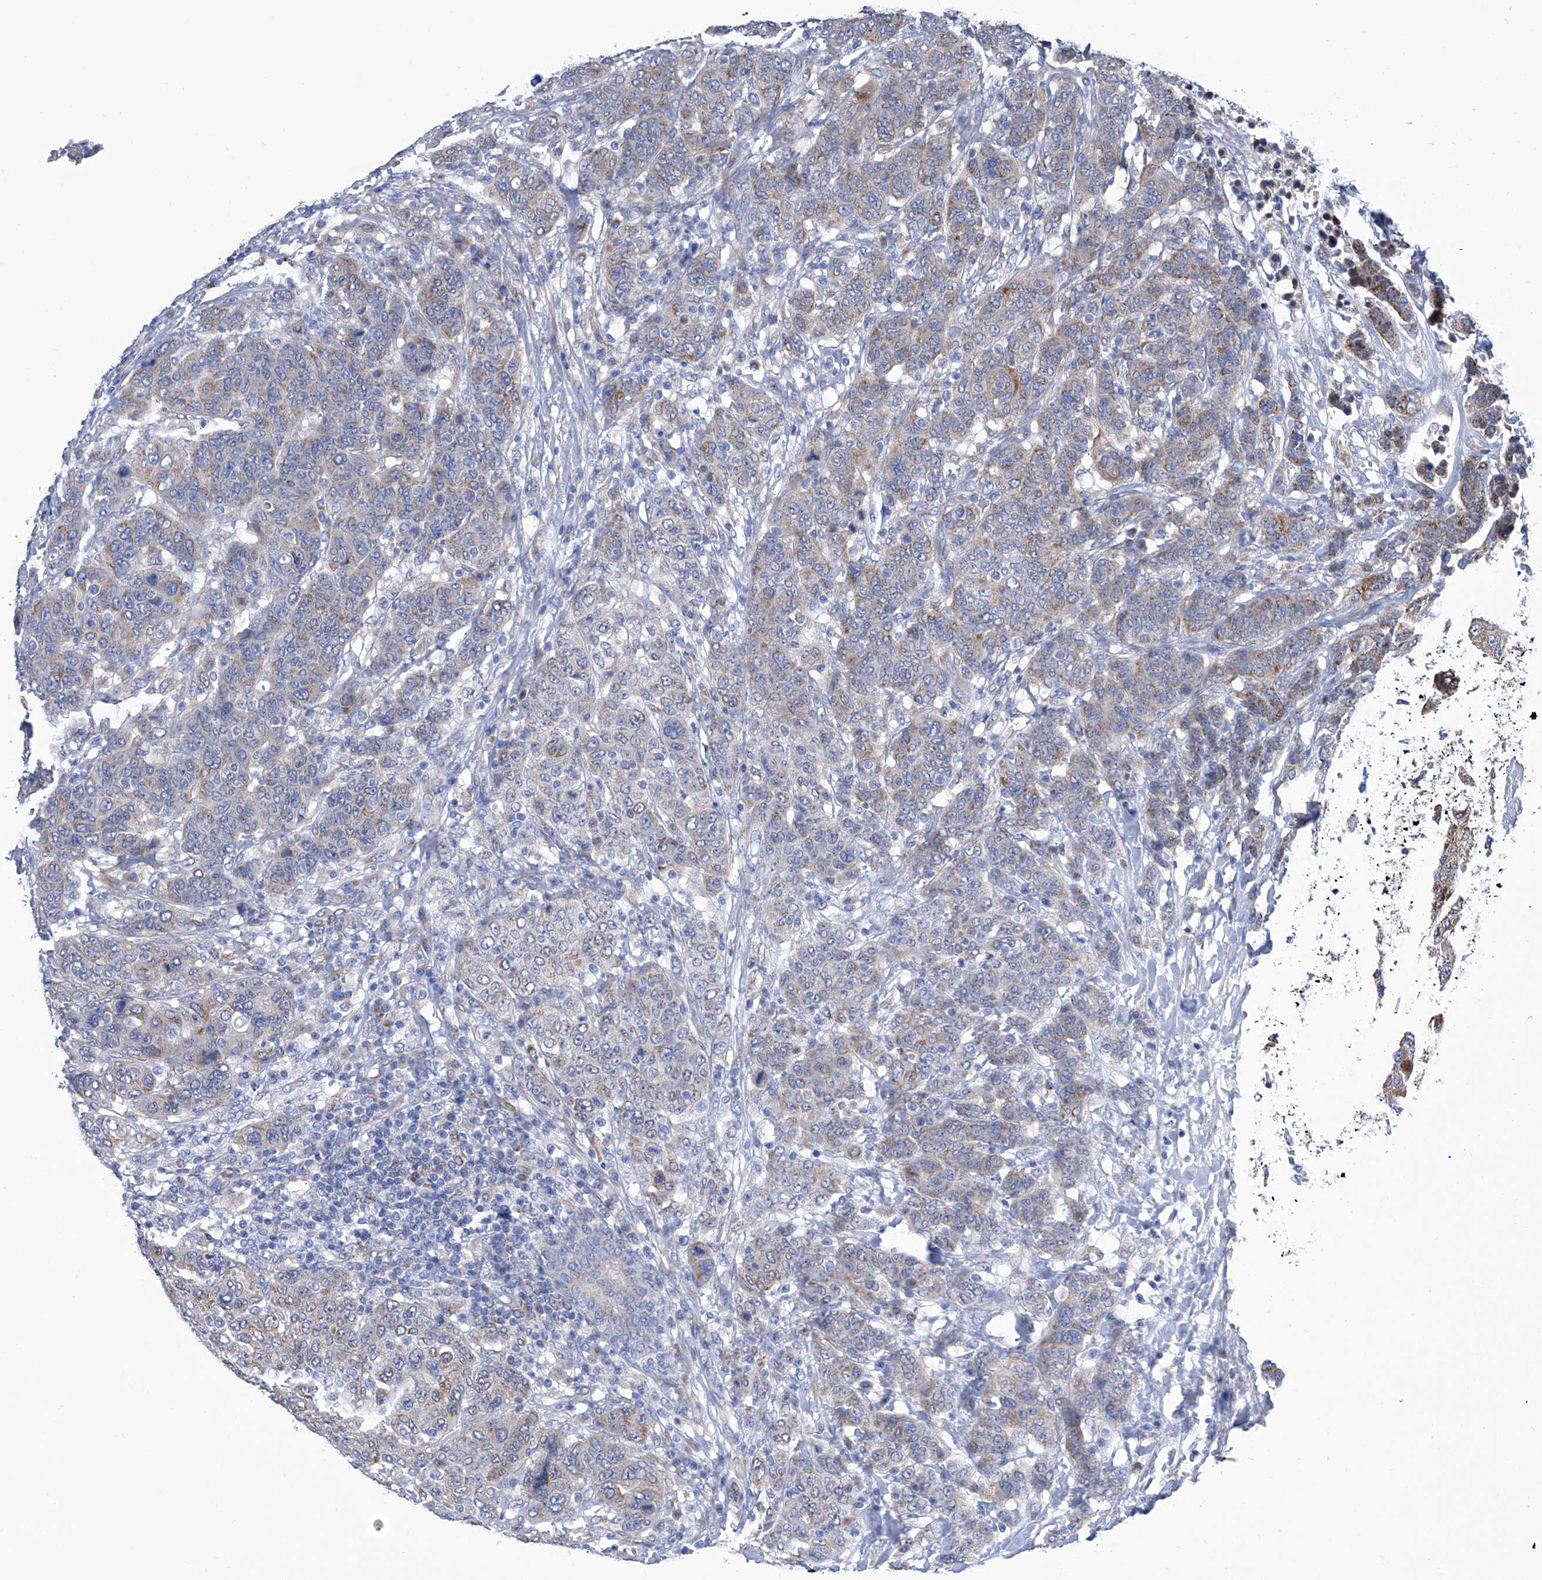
{"staining": {"intensity": "moderate", "quantity": "<25%", "location": "cytoplasmic/membranous"}, "tissue": "breast cancer", "cell_type": "Tumor cells", "image_type": "cancer", "snomed": [{"axis": "morphology", "description": "Duct carcinoma"}, {"axis": "topography", "description": "Breast"}], "caption": "Human infiltrating ductal carcinoma (breast) stained for a protein (brown) reveals moderate cytoplasmic/membranous positive positivity in approximately <25% of tumor cells.", "gene": "TJAP1", "patient": {"sex": "female", "age": 37}}